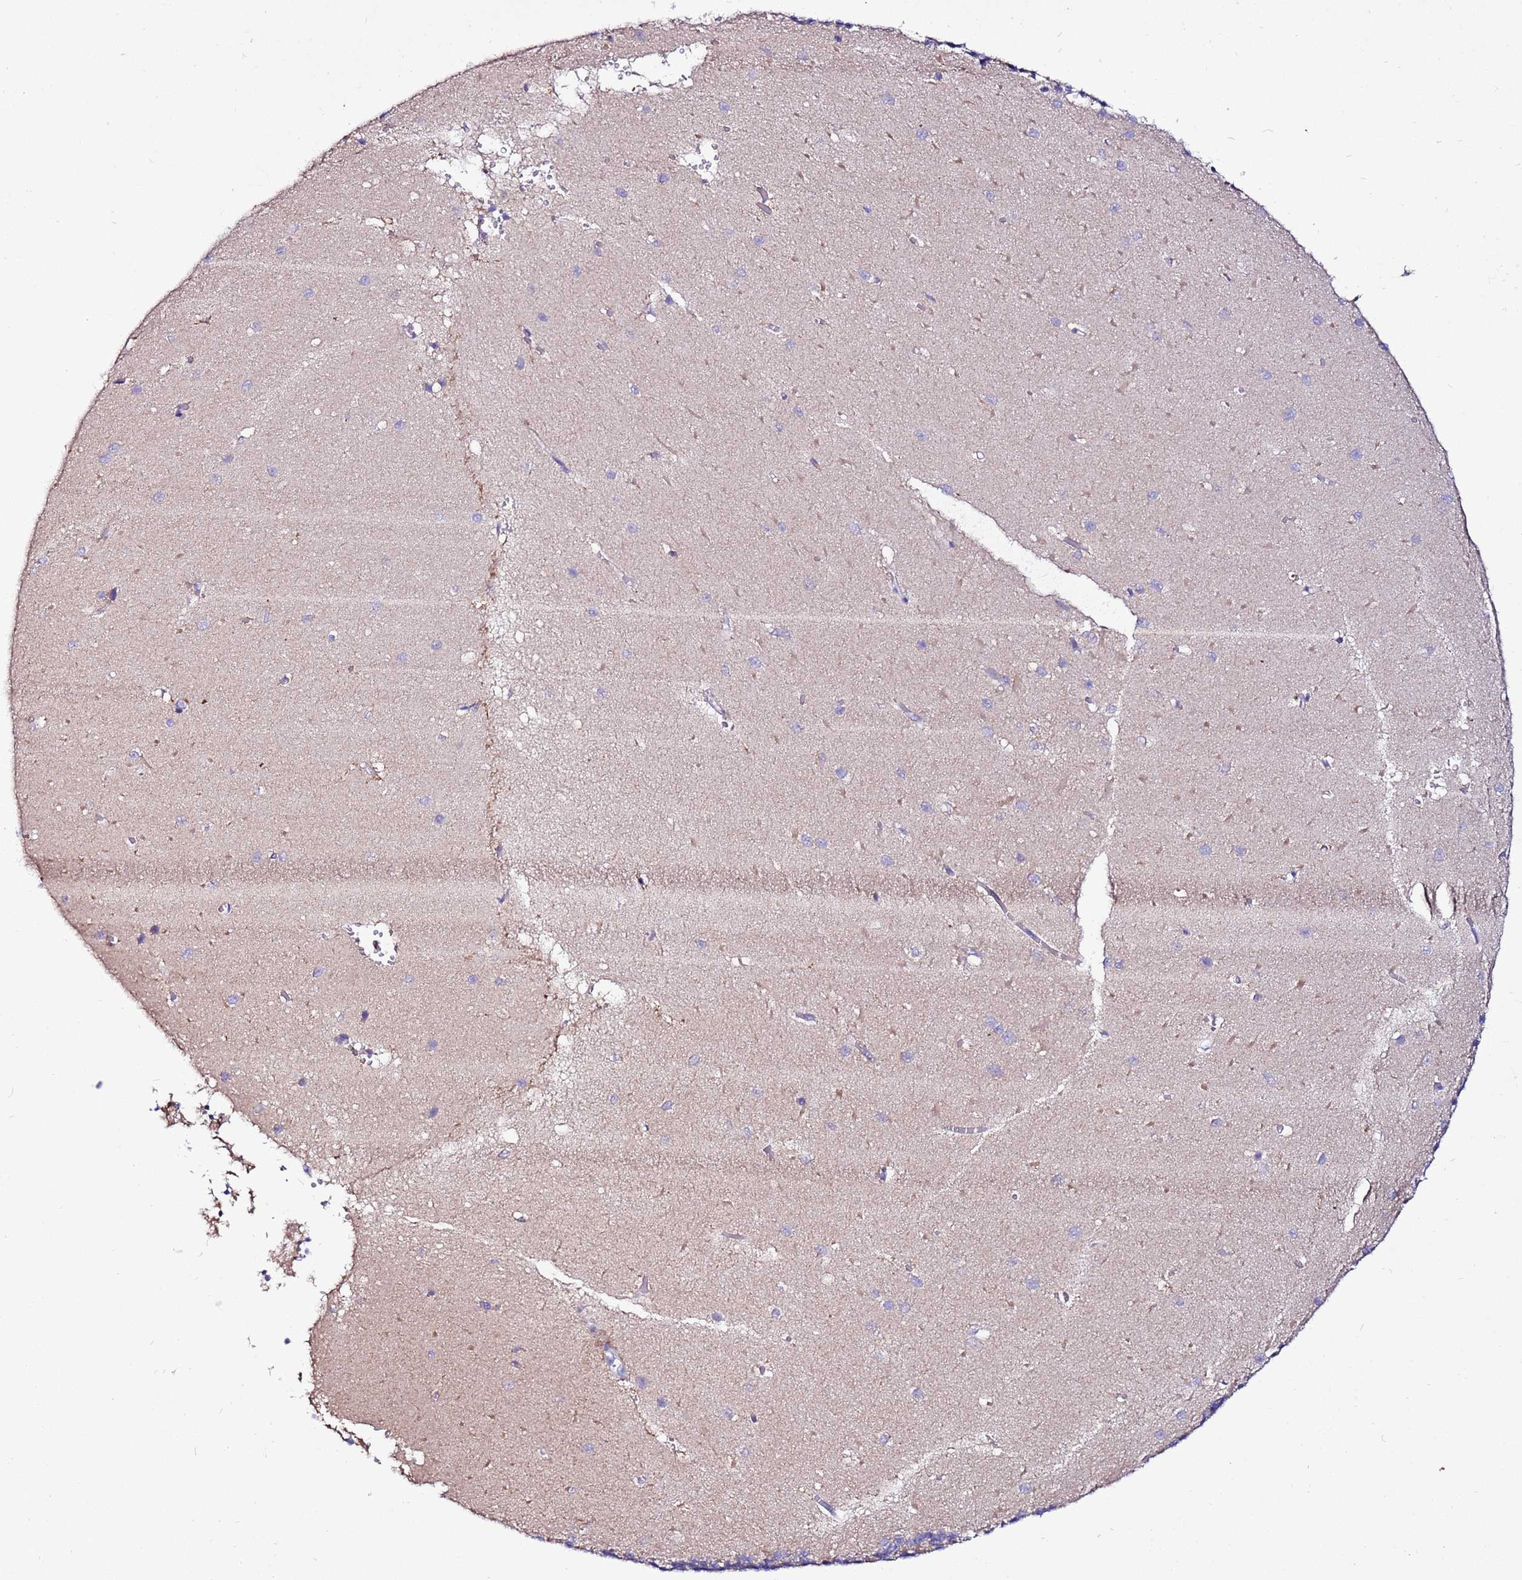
{"staining": {"intensity": "weak", "quantity": "<25%", "location": "cytoplasmic/membranous"}, "tissue": "cerebellum", "cell_type": "Cells in granular layer", "image_type": "normal", "snomed": [{"axis": "morphology", "description": "Normal tissue, NOS"}, {"axis": "topography", "description": "Cerebellum"}], "caption": "The photomicrograph exhibits no significant positivity in cells in granular layer of cerebellum.", "gene": "MYBPC3", "patient": {"sex": "male", "age": 37}}